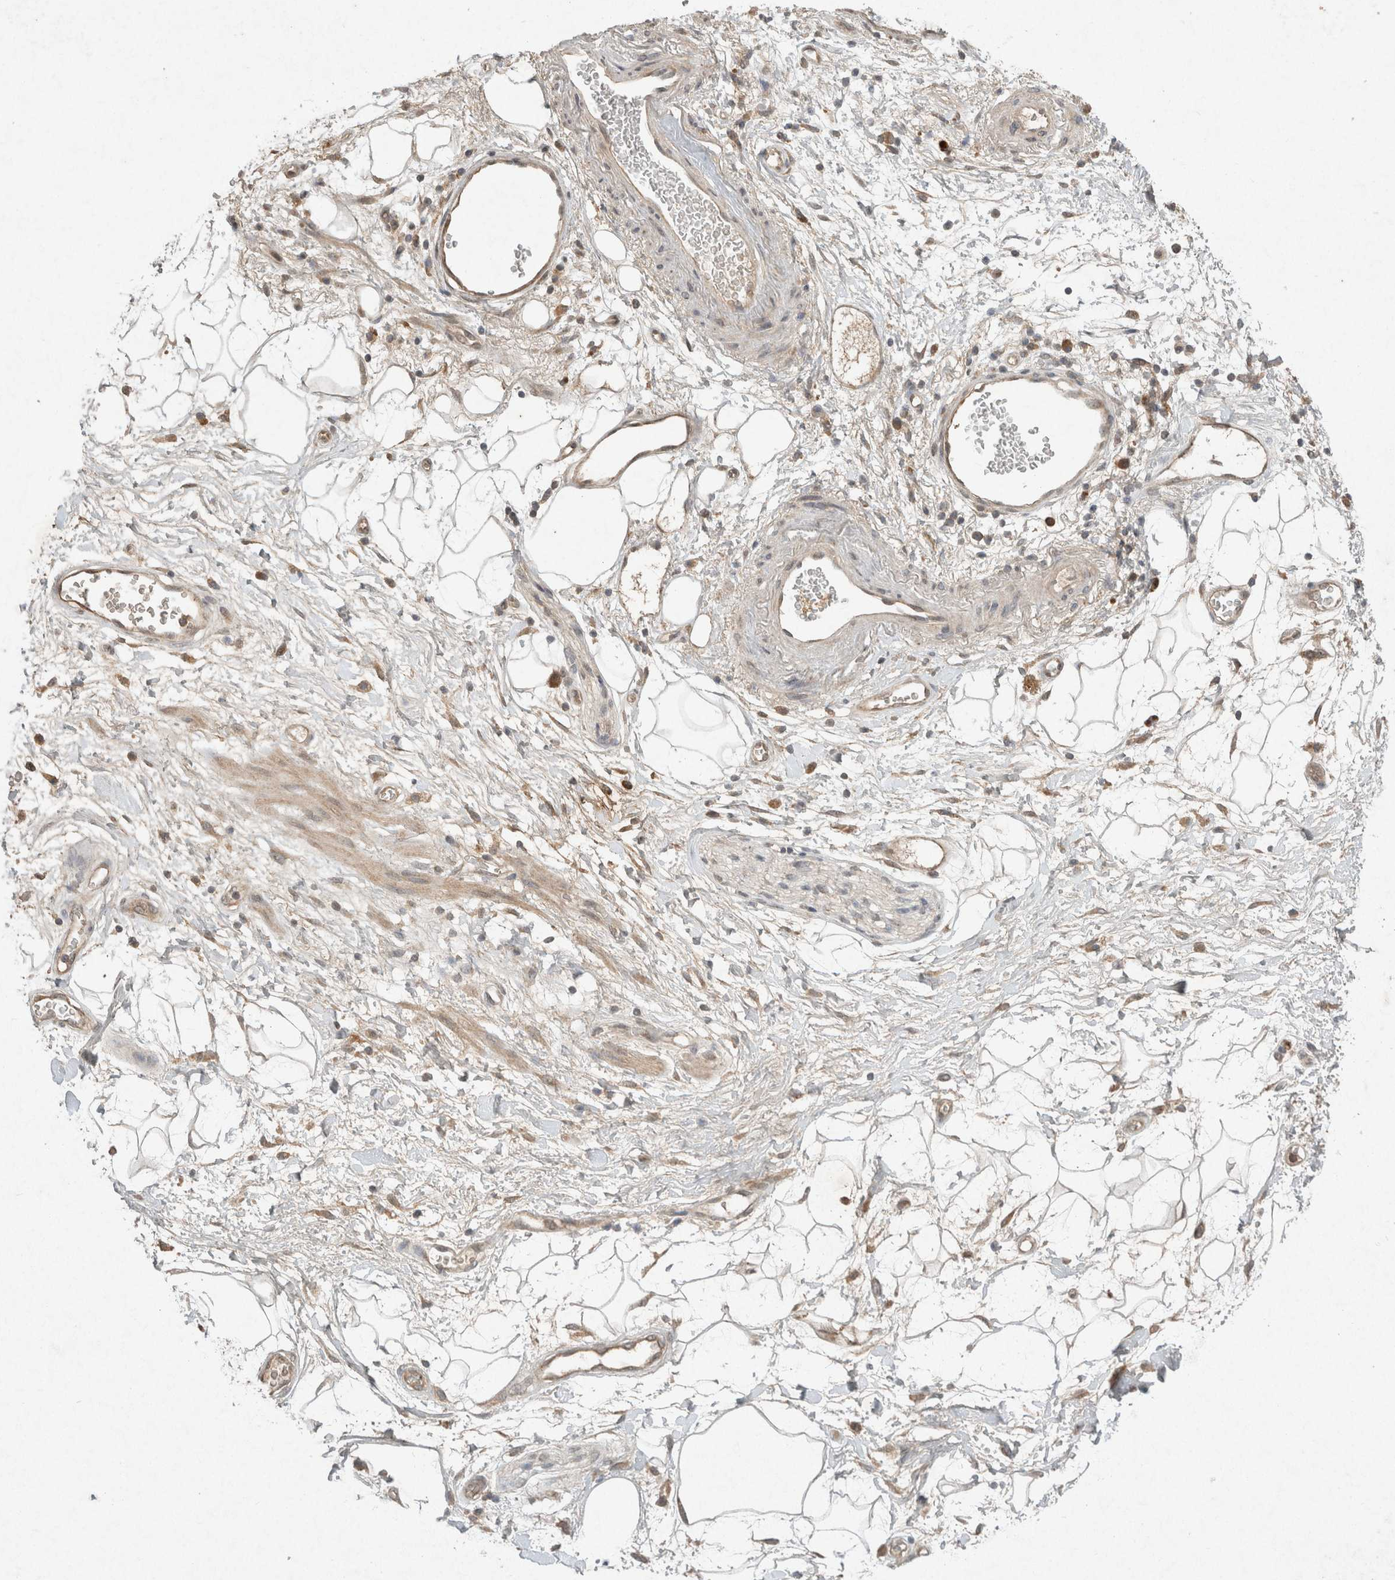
{"staining": {"intensity": "weak", "quantity": "<25%", "location": "cytoplasmic/membranous"}, "tissue": "adipose tissue", "cell_type": "Adipocytes", "image_type": "normal", "snomed": [{"axis": "morphology", "description": "Normal tissue, NOS"}, {"axis": "morphology", "description": "Adenocarcinoma, NOS"}, {"axis": "topography", "description": "Duodenum"}, {"axis": "topography", "description": "Peripheral nerve tissue"}], "caption": "Adipocytes show no significant positivity in benign adipose tissue. The staining is performed using DAB brown chromogen with nuclei counter-stained in using hematoxylin.", "gene": "LOXL2", "patient": {"sex": "female", "age": 60}}